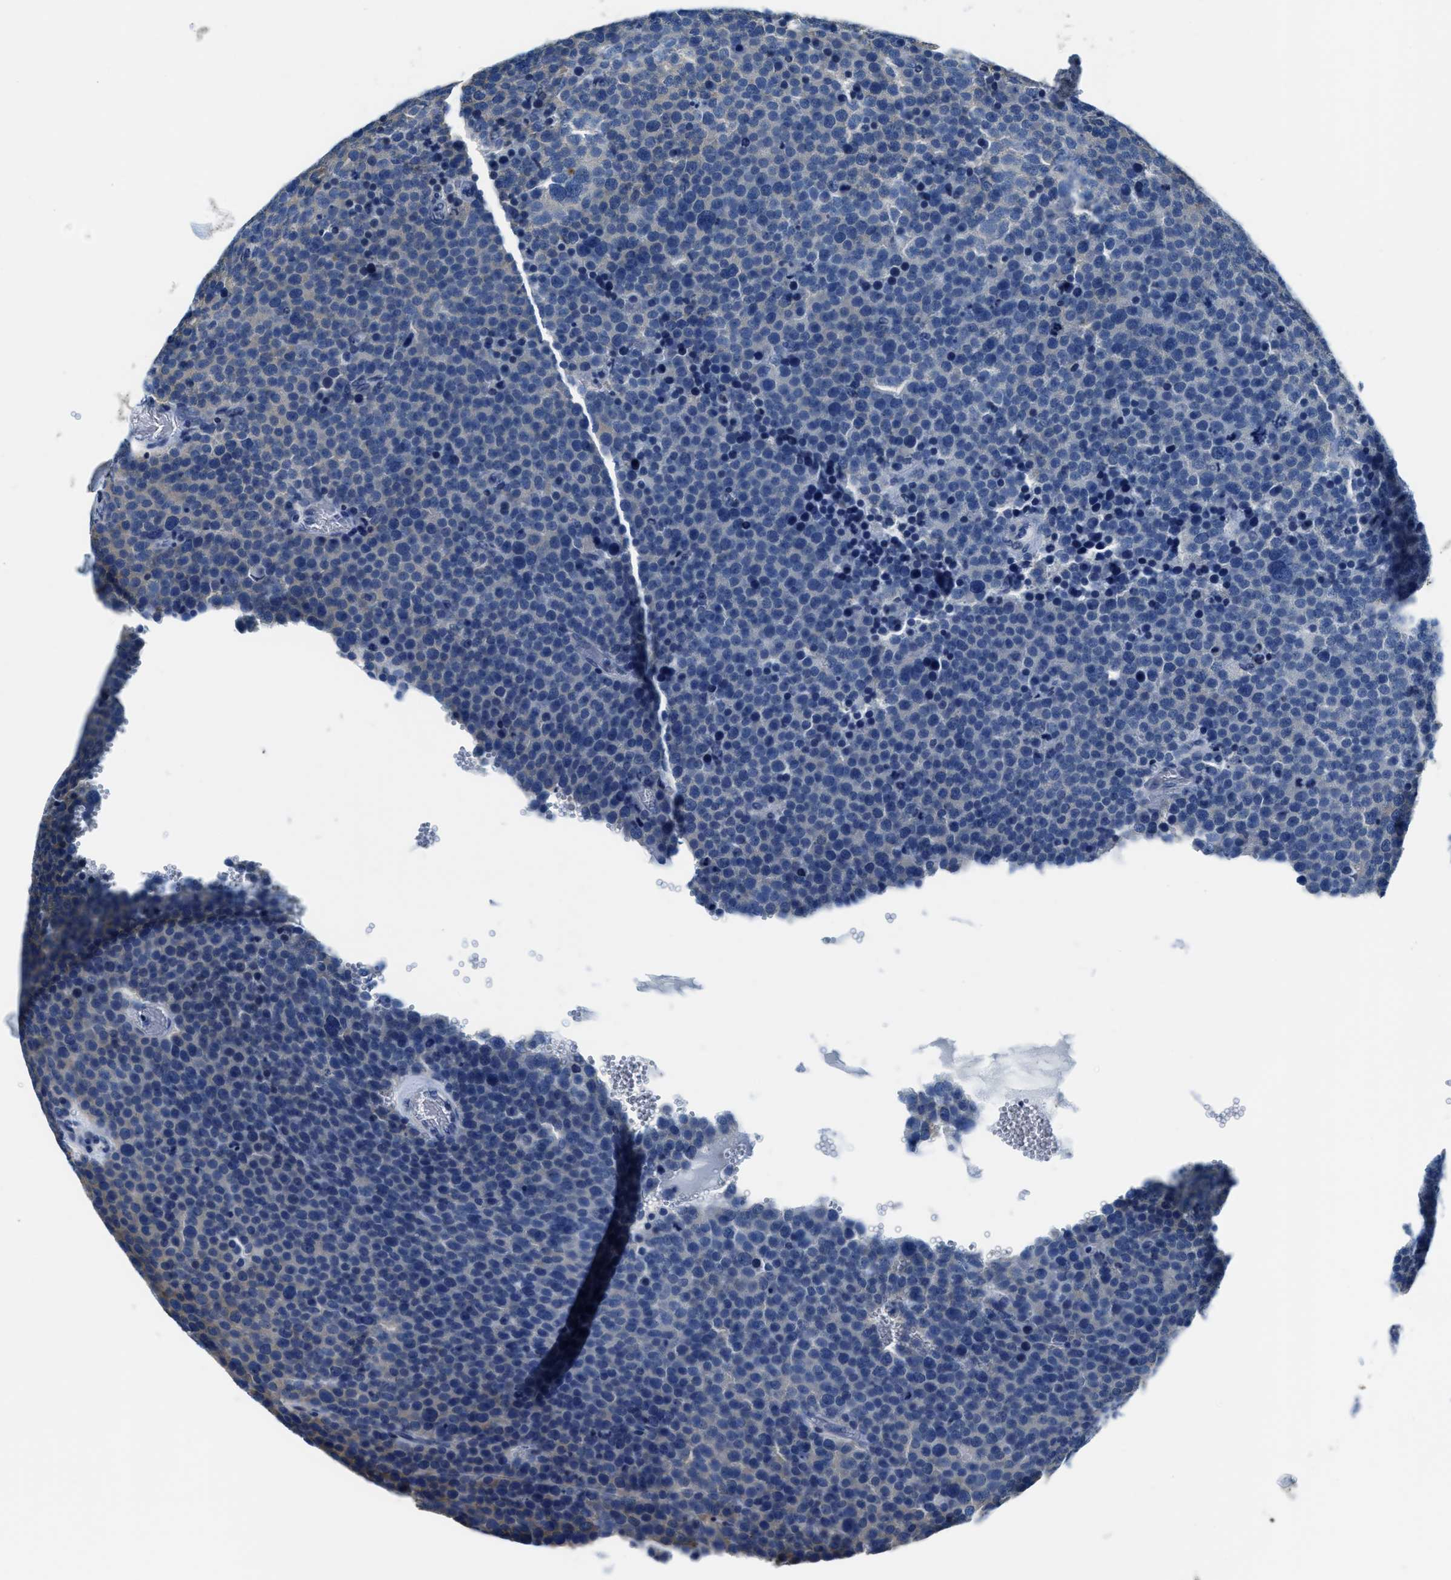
{"staining": {"intensity": "negative", "quantity": "none", "location": "none"}, "tissue": "testis cancer", "cell_type": "Tumor cells", "image_type": "cancer", "snomed": [{"axis": "morphology", "description": "Normal tissue, NOS"}, {"axis": "morphology", "description": "Seminoma, NOS"}, {"axis": "topography", "description": "Testis"}], "caption": "Image shows no protein staining in tumor cells of seminoma (testis) tissue.", "gene": "ASZ1", "patient": {"sex": "male", "age": 71}}